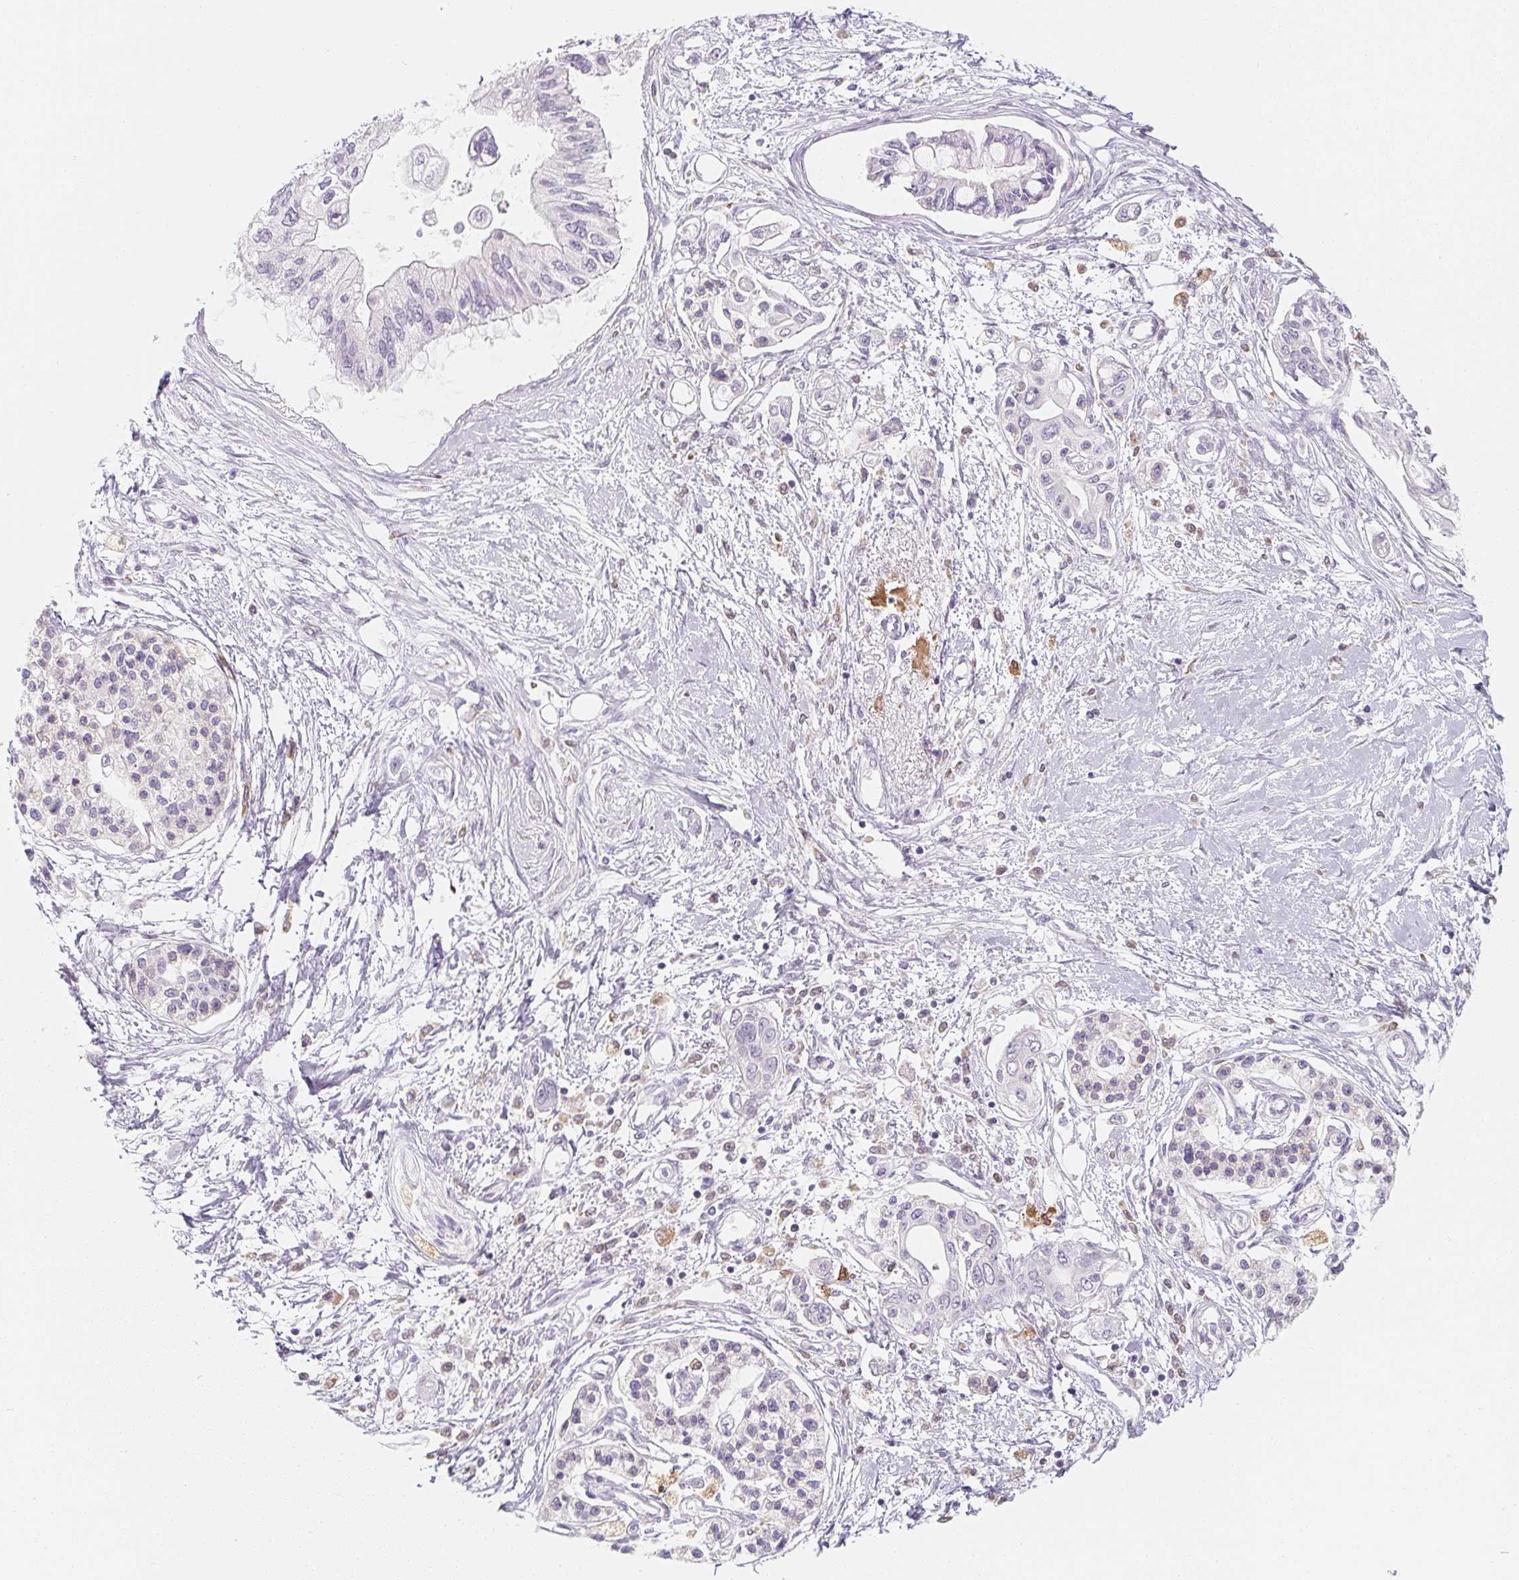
{"staining": {"intensity": "negative", "quantity": "none", "location": "none"}, "tissue": "pancreatic cancer", "cell_type": "Tumor cells", "image_type": "cancer", "snomed": [{"axis": "morphology", "description": "Adenocarcinoma, NOS"}, {"axis": "topography", "description": "Pancreas"}], "caption": "An immunohistochemistry (IHC) image of adenocarcinoma (pancreatic) is shown. There is no staining in tumor cells of adenocarcinoma (pancreatic). Brightfield microscopy of immunohistochemistry stained with DAB (brown) and hematoxylin (blue), captured at high magnification.", "gene": "SOAT1", "patient": {"sex": "female", "age": 77}}